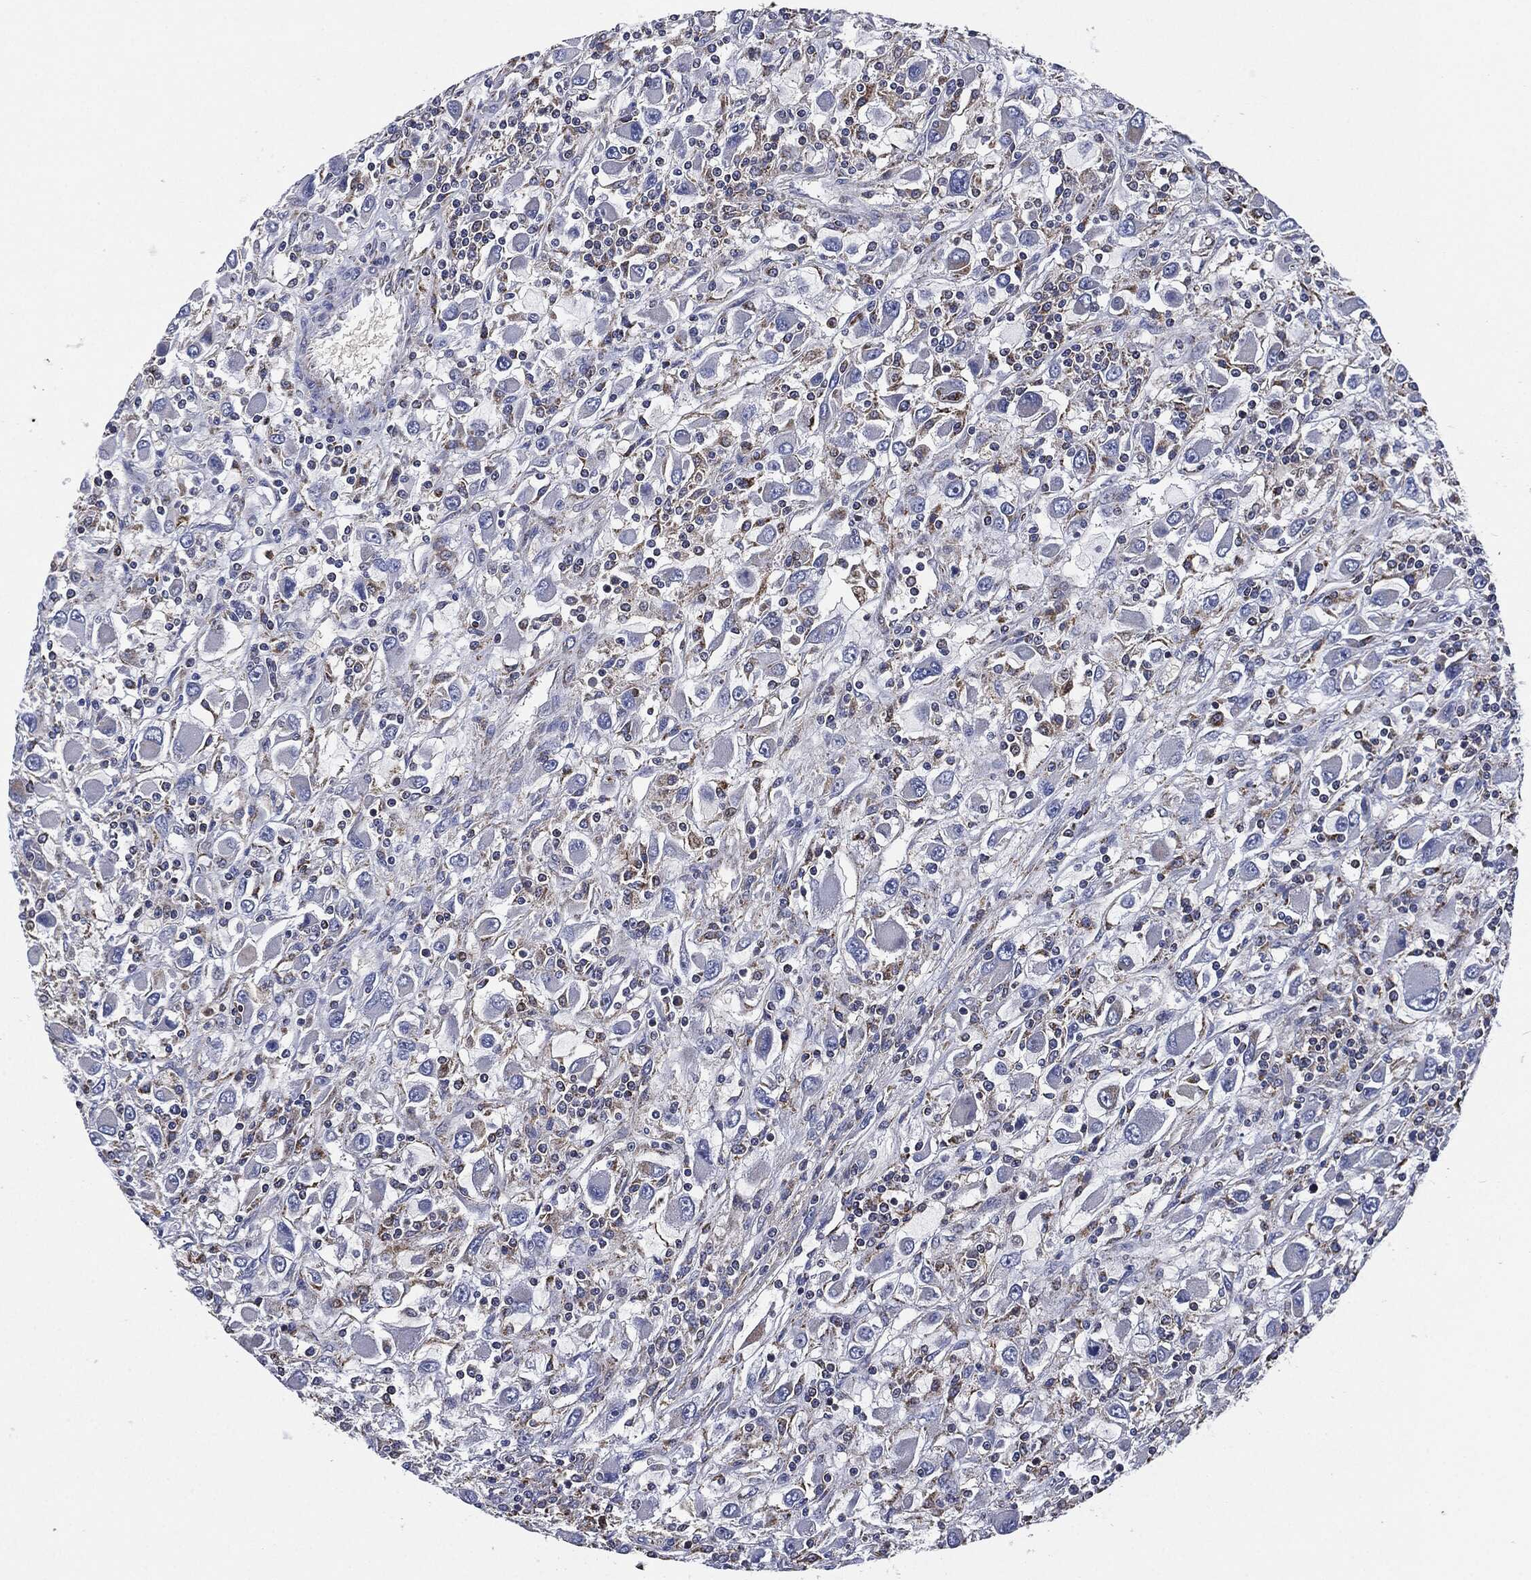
{"staining": {"intensity": "negative", "quantity": "none", "location": "none"}, "tissue": "renal cancer", "cell_type": "Tumor cells", "image_type": "cancer", "snomed": [{"axis": "morphology", "description": "Adenocarcinoma, NOS"}, {"axis": "topography", "description": "Kidney"}], "caption": "Immunohistochemical staining of human renal cancer exhibits no significant expression in tumor cells.", "gene": "NDUFV2", "patient": {"sex": "female", "age": 67}}